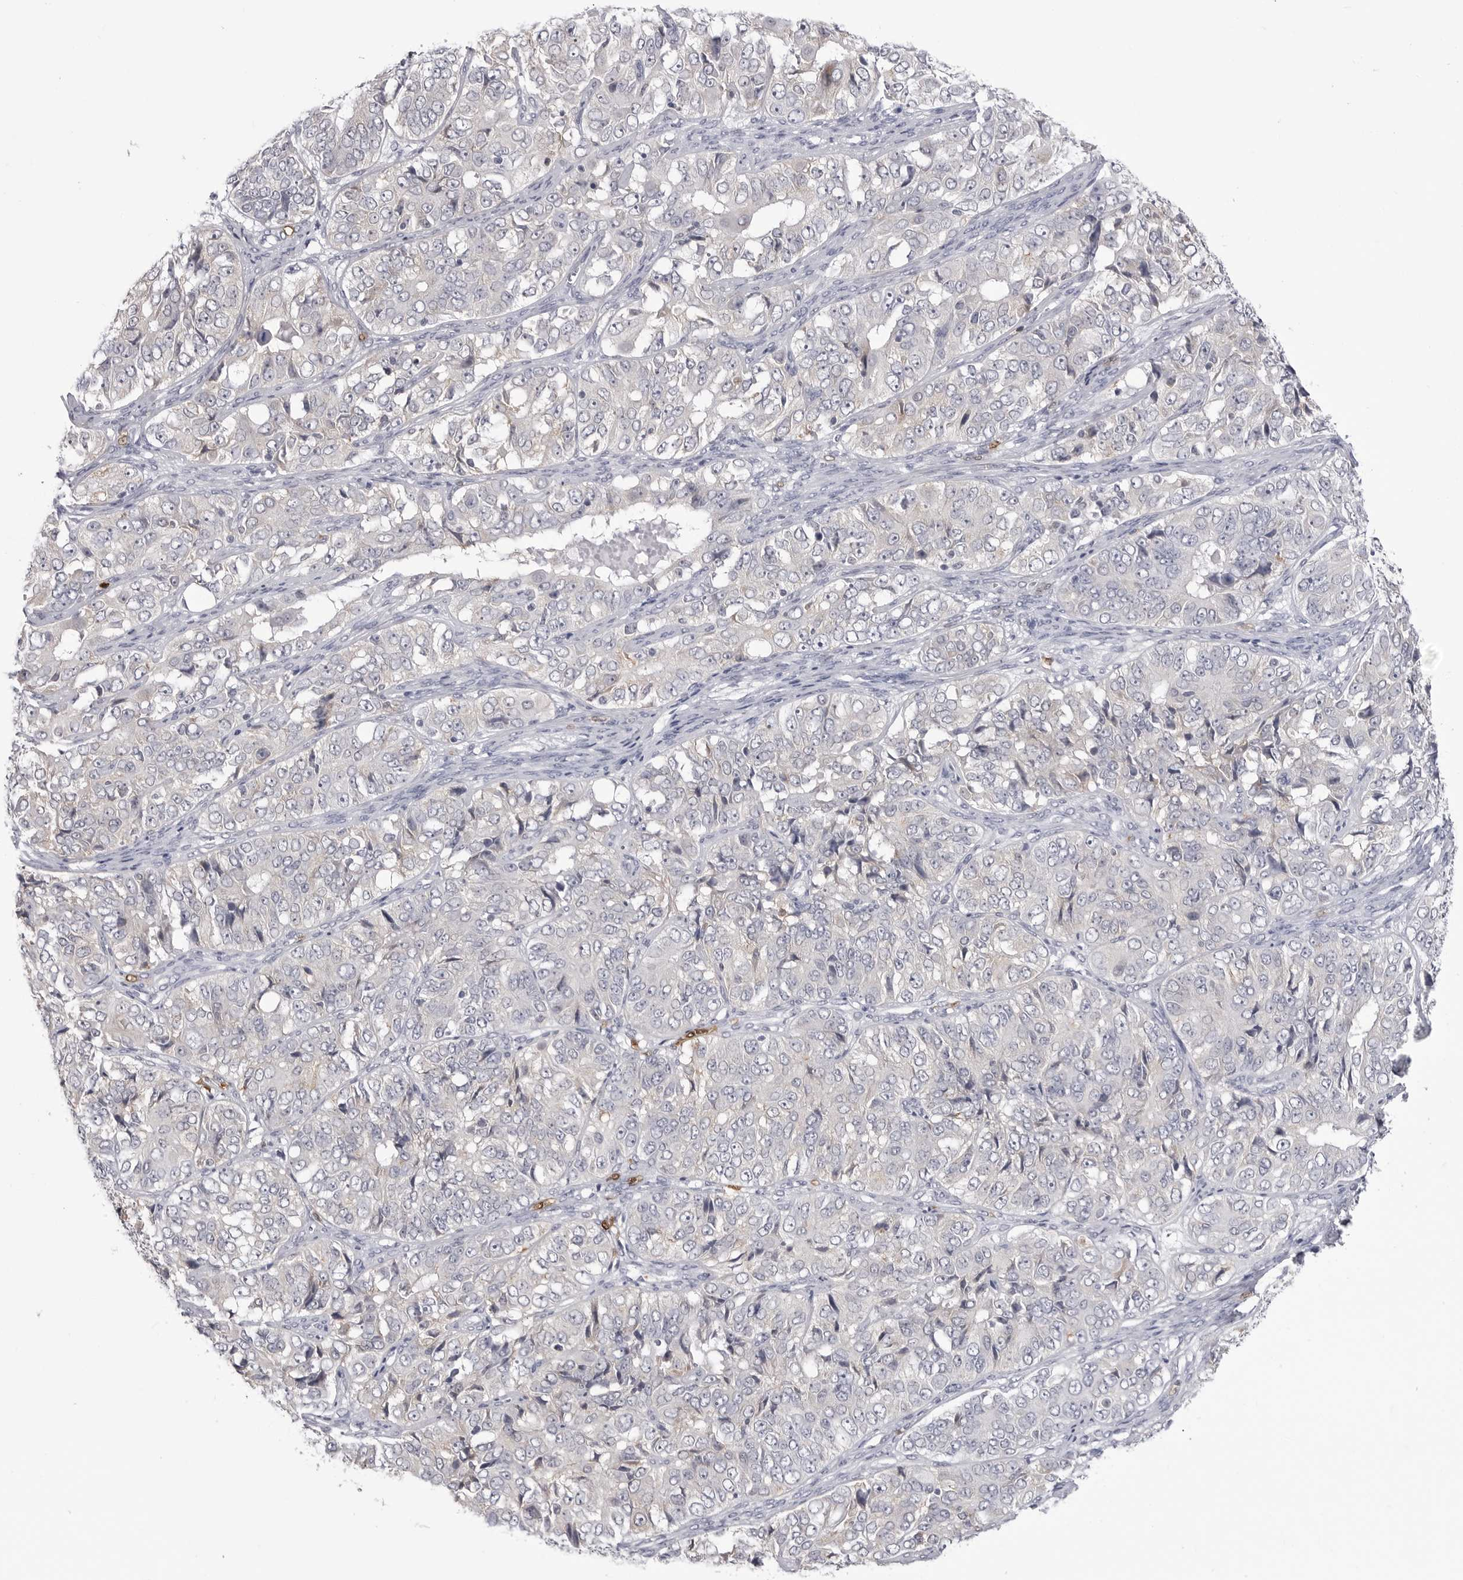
{"staining": {"intensity": "negative", "quantity": "none", "location": "none"}, "tissue": "ovarian cancer", "cell_type": "Tumor cells", "image_type": "cancer", "snomed": [{"axis": "morphology", "description": "Carcinoma, endometroid"}, {"axis": "topography", "description": "Ovary"}], "caption": "Ovarian endometroid carcinoma was stained to show a protein in brown. There is no significant expression in tumor cells.", "gene": "STAP2", "patient": {"sex": "female", "age": 51}}